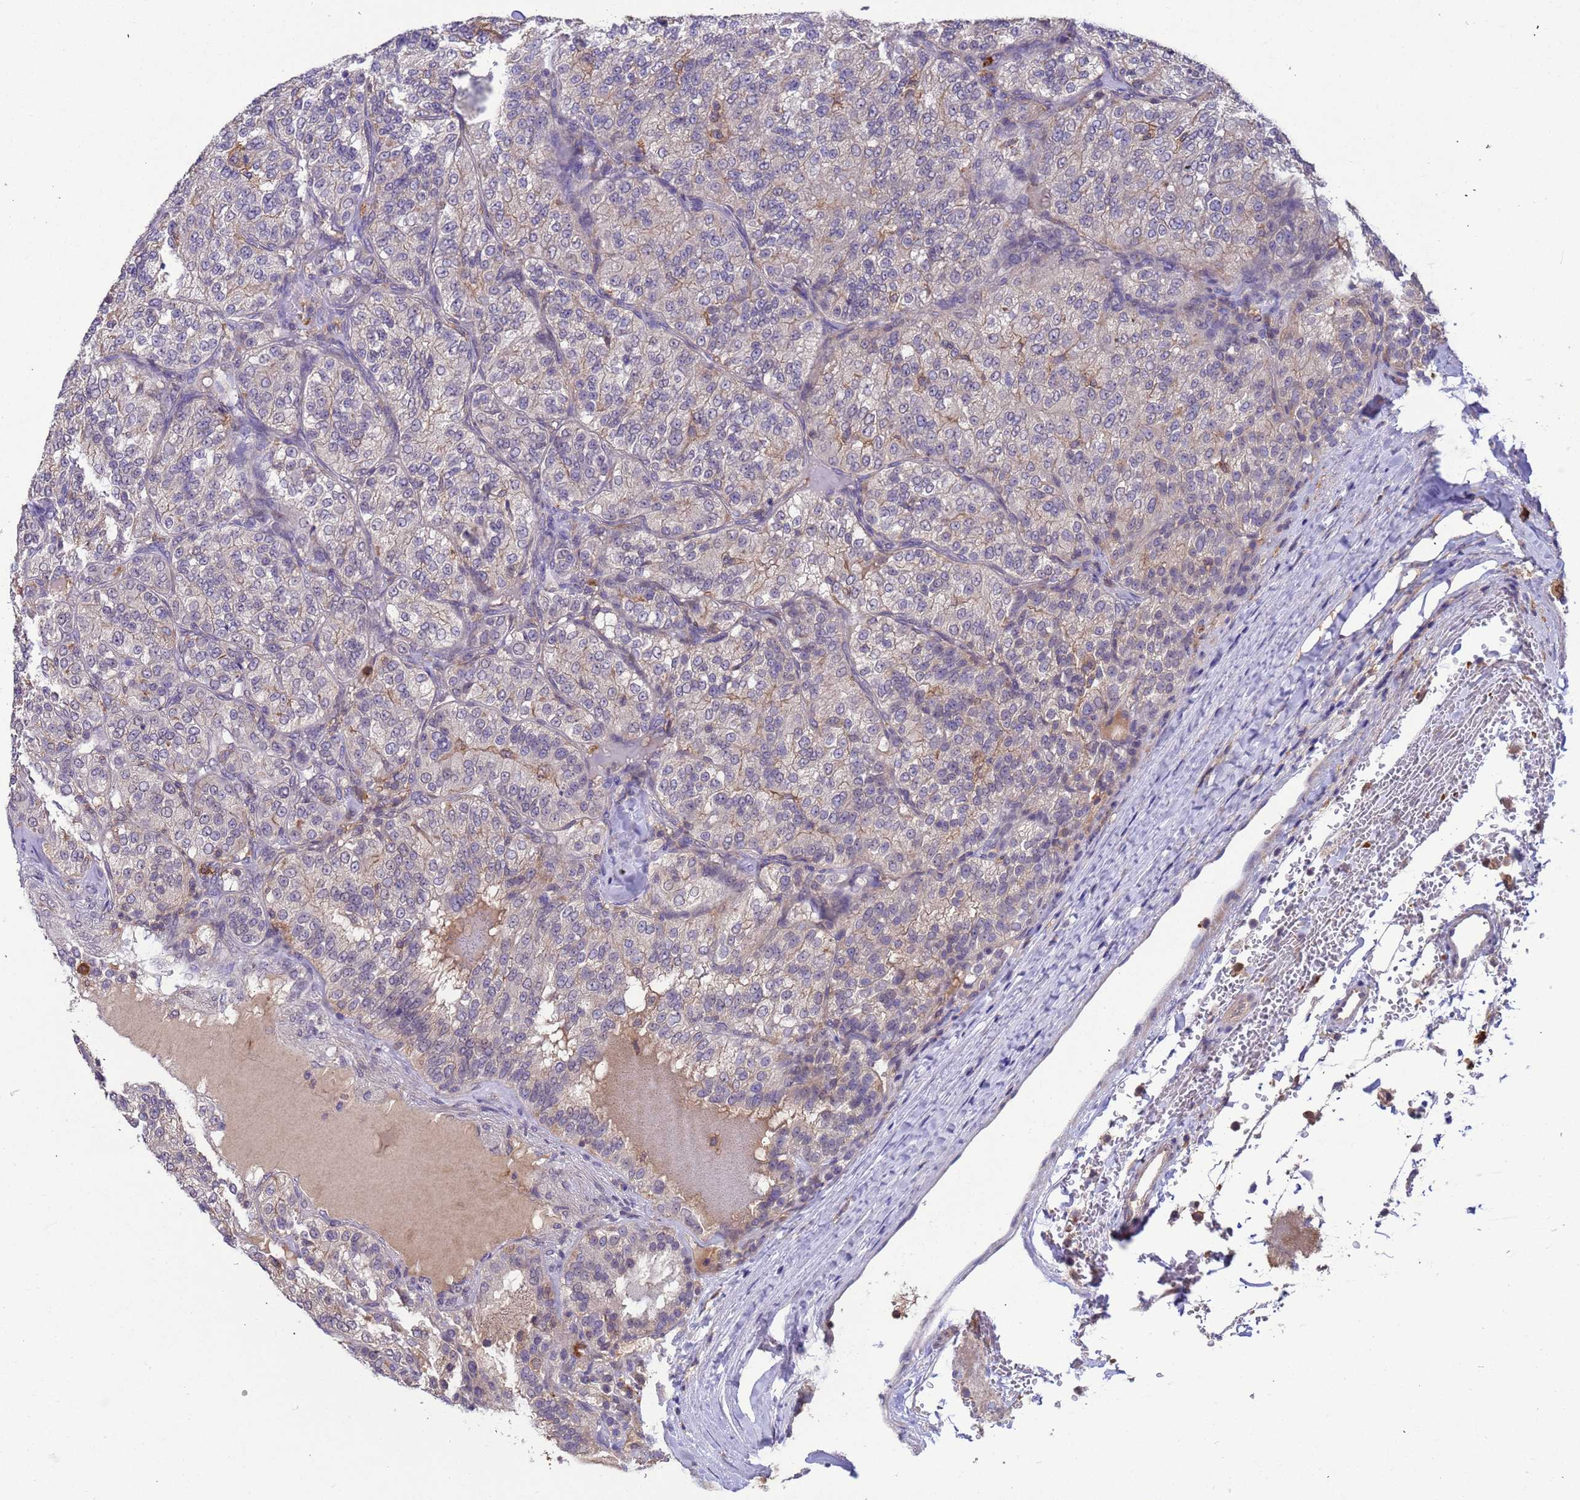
{"staining": {"intensity": "negative", "quantity": "none", "location": "none"}, "tissue": "renal cancer", "cell_type": "Tumor cells", "image_type": "cancer", "snomed": [{"axis": "morphology", "description": "Adenocarcinoma, NOS"}, {"axis": "topography", "description": "Kidney"}], "caption": "Tumor cells show no significant protein expression in renal cancer. Brightfield microscopy of immunohistochemistry stained with DAB (3,3'-diaminobenzidine) (brown) and hematoxylin (blue), captured at high magnification.", "gene": "AMPD3", "patient": {"sex": "female", "age": 63}}